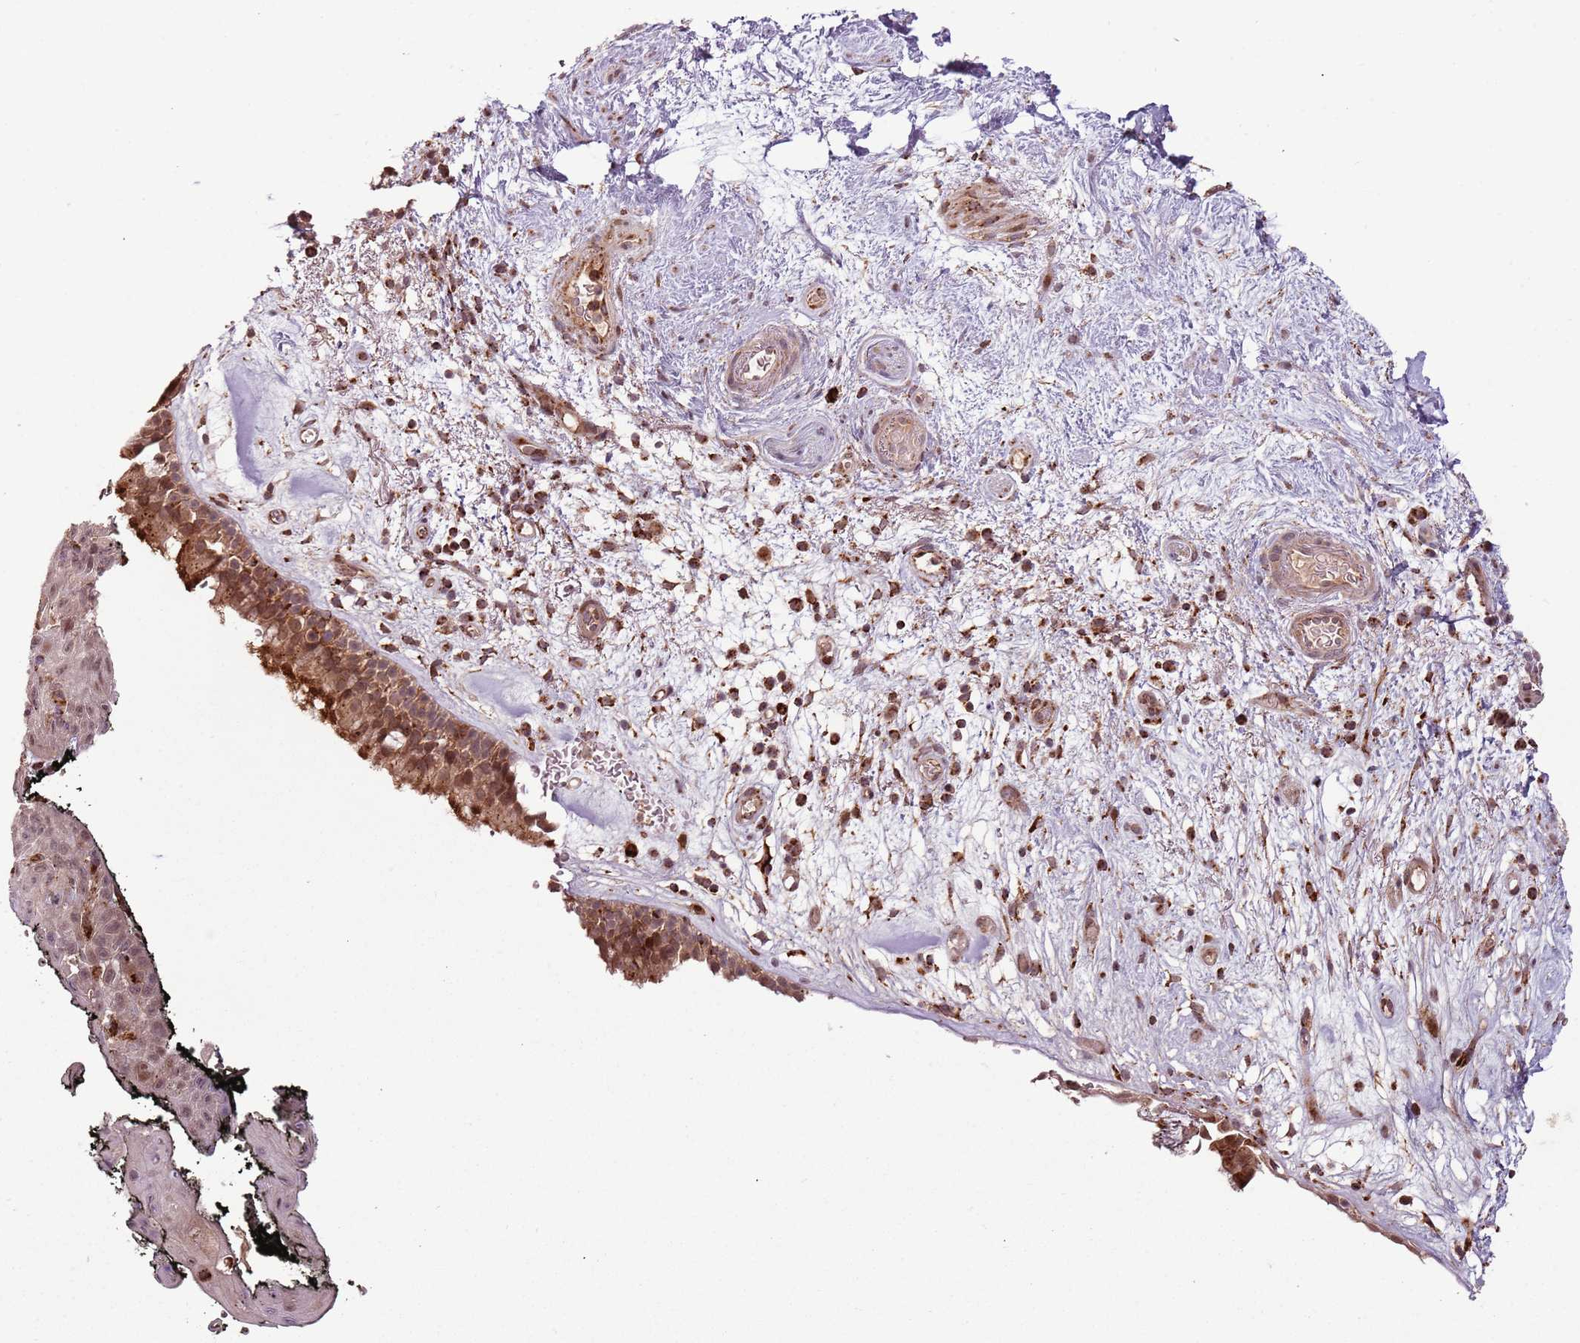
{"staining": {"intensity": "moderate", "quantity": ">75%", "location": "cytoplasmic/membranous,nuclear"}, "tissue": "nasopharynx", "cell_type": "Respiratory epithelial cells", "image_type": "normal", "snomed": [{"axis": "morphology", "description": "Normal tissue, NOS"}, {"axis": "morphology", "description": "Squamous cell carcinoma, NOS"}, {"axis": "topography", "description": "Nasopharynx"}, {"axis": "topography", "description": "Head-Neck"}], "caption": "The image shows immunohistochemical staining of unremarkable nasopharynx. There is moderate cytoplasmic/membranous,nuclear expression is identified in about >75% of respiratory epithelial cells.", "gene": "ULK3", "patient": {"sex": "male", "age": 85}}